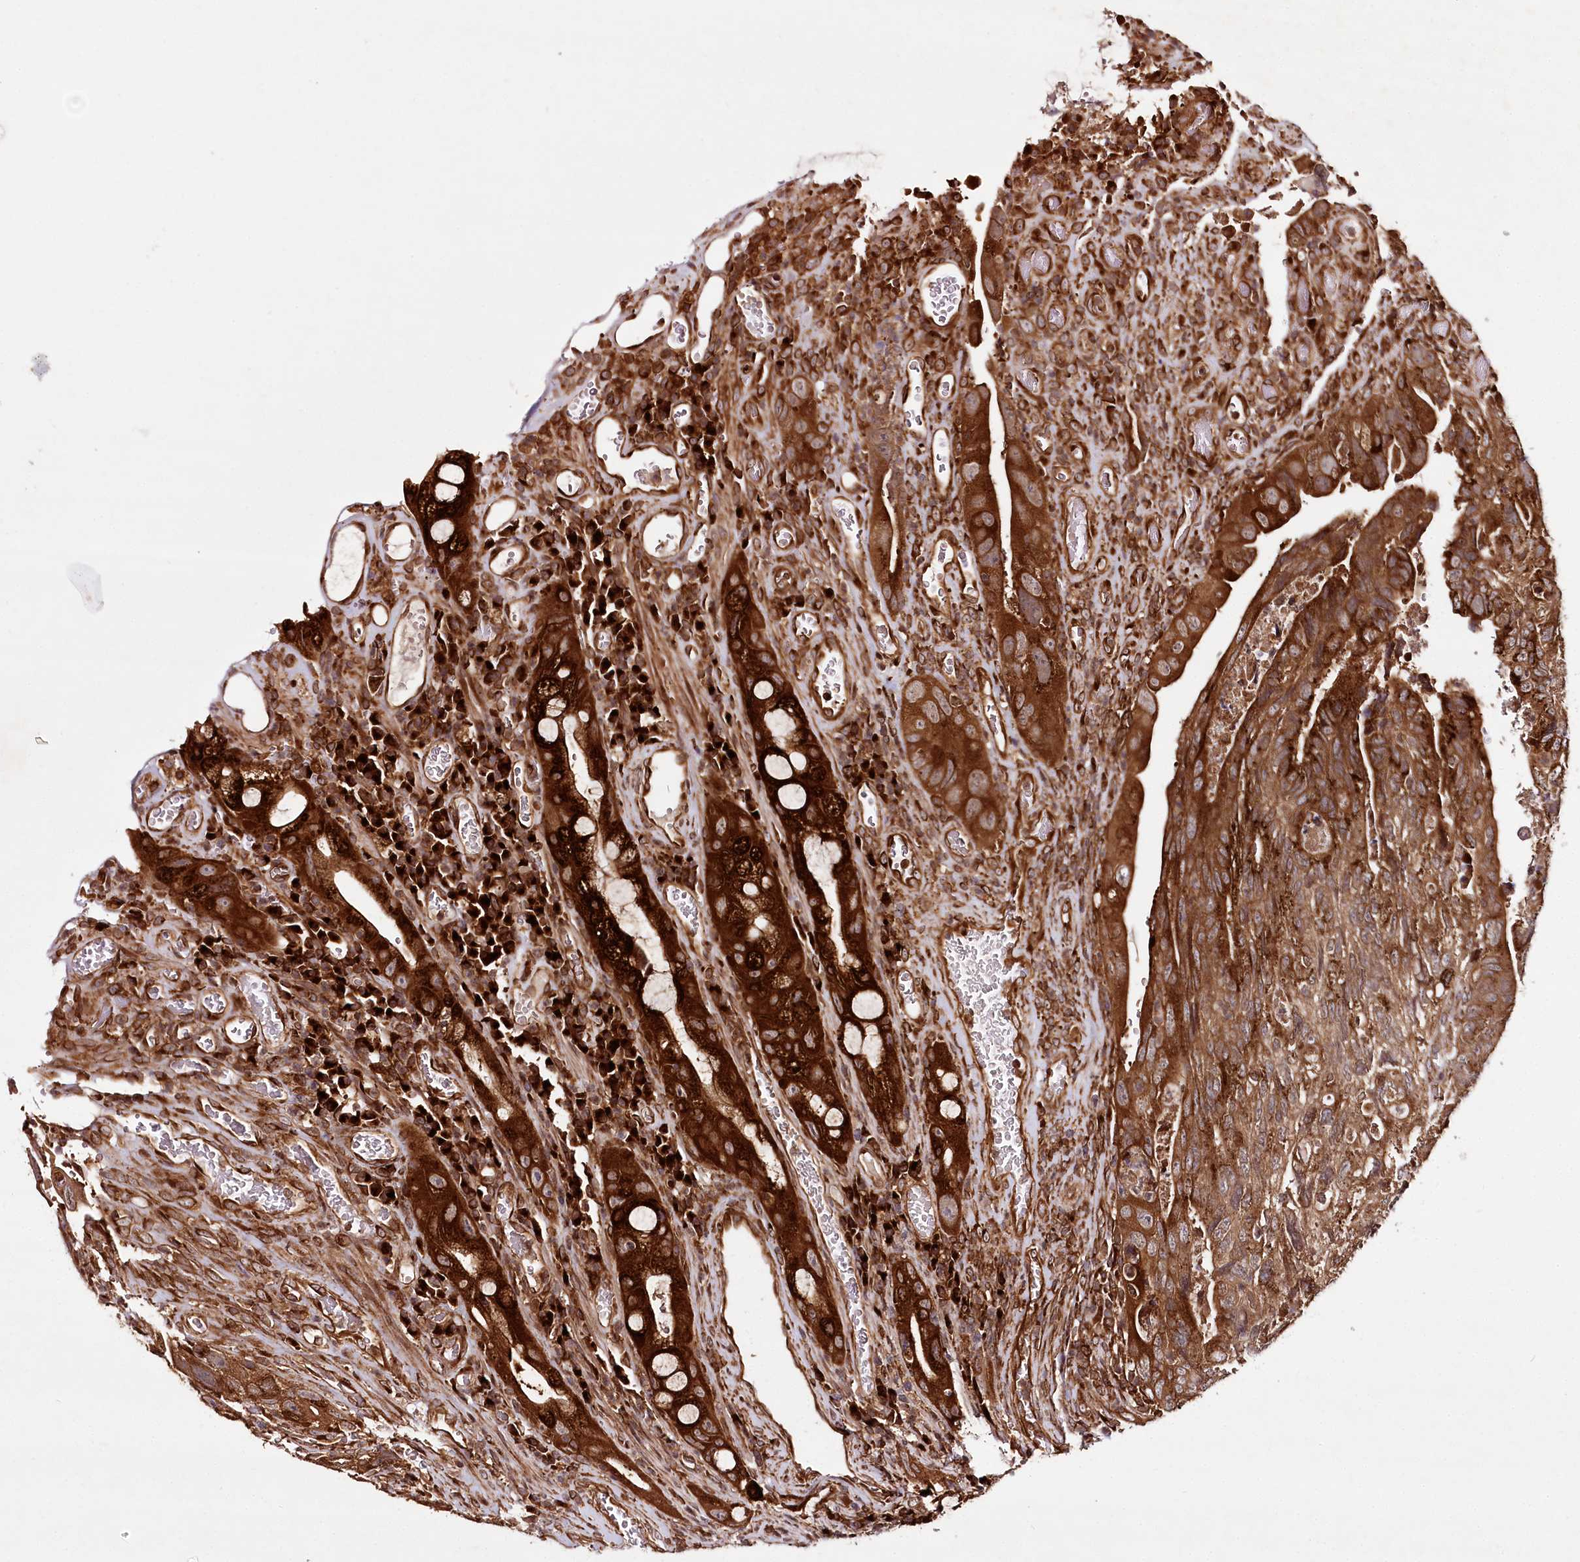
{"staining": {"intensity": "strong", "quantity": ">75%", "location": "cytoplasmic/membranous"}, "tissue": "colorectal cancer", "cell_type": "Tumor cells", "image_type": "cancer", "snomed": [{"axis": "morphology", "description": "Adenocarcinoma, NOS"}, {"axis": "topography", "description": "Rectum"}], "caption": "Tumor cells display high levels of strong cytoplasmic/membranous staining in approximately >75% of cells in human colorectal cancer. Nuclei are stained in blue.", "gene": "COPG1", "patient": {"sex": "male", "age": 63}}